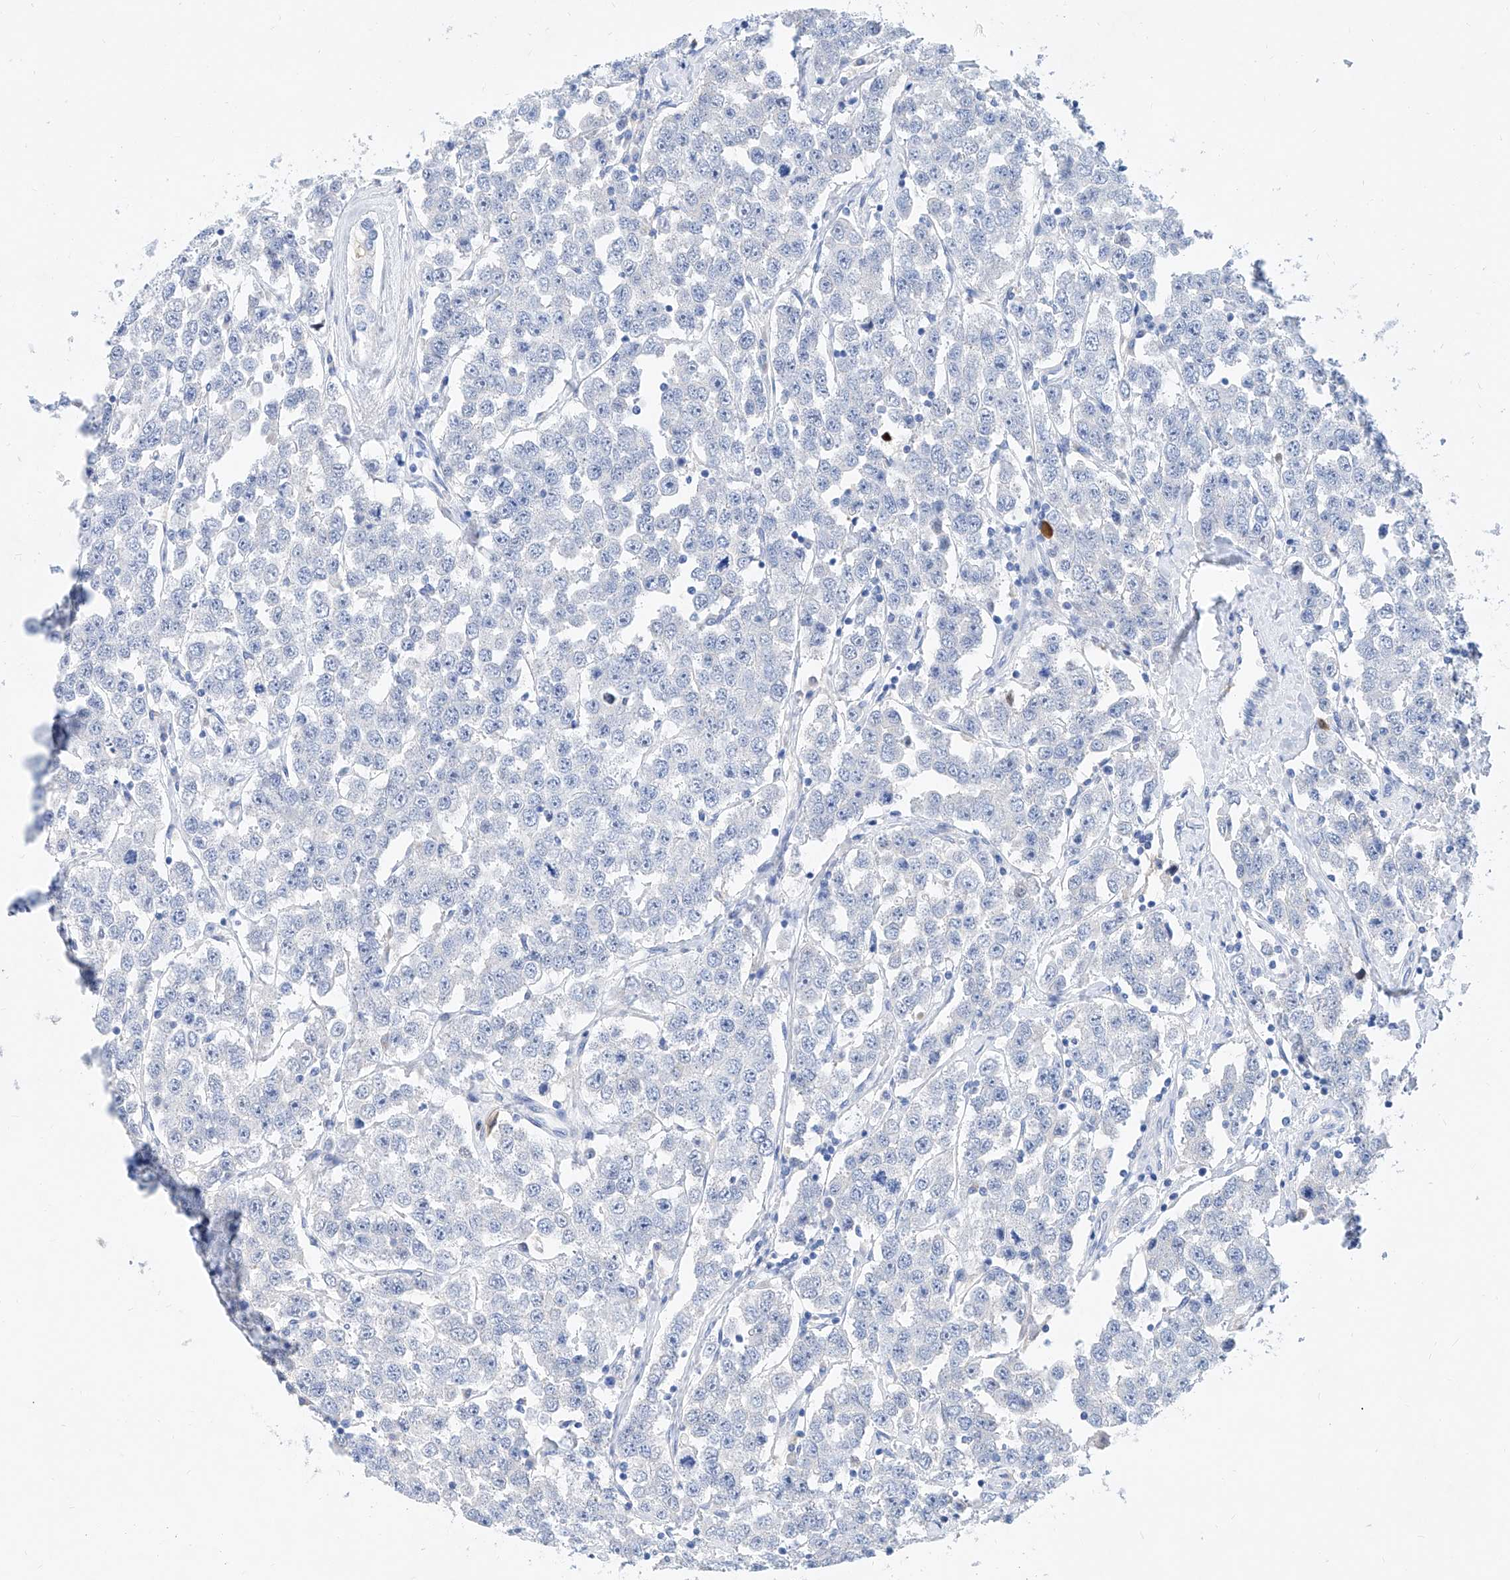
{"staining": {"intensity": "negative", "quantity": "none", "location": "none"}, "tissue": "testis cancer", "cell_type": "Tumor cells", "image_type": "cancer", "snomed": [{"axis": "morphology", "description": "Seminoma, NOS"}, {"axis": "topography", "description": "Testis"}], "caption": "Micrograph shows no significant protein positivity in tumor cells of testis cancer.", "gene": "SLC25A29", "patient": {"sex": "male", "age": 28}}